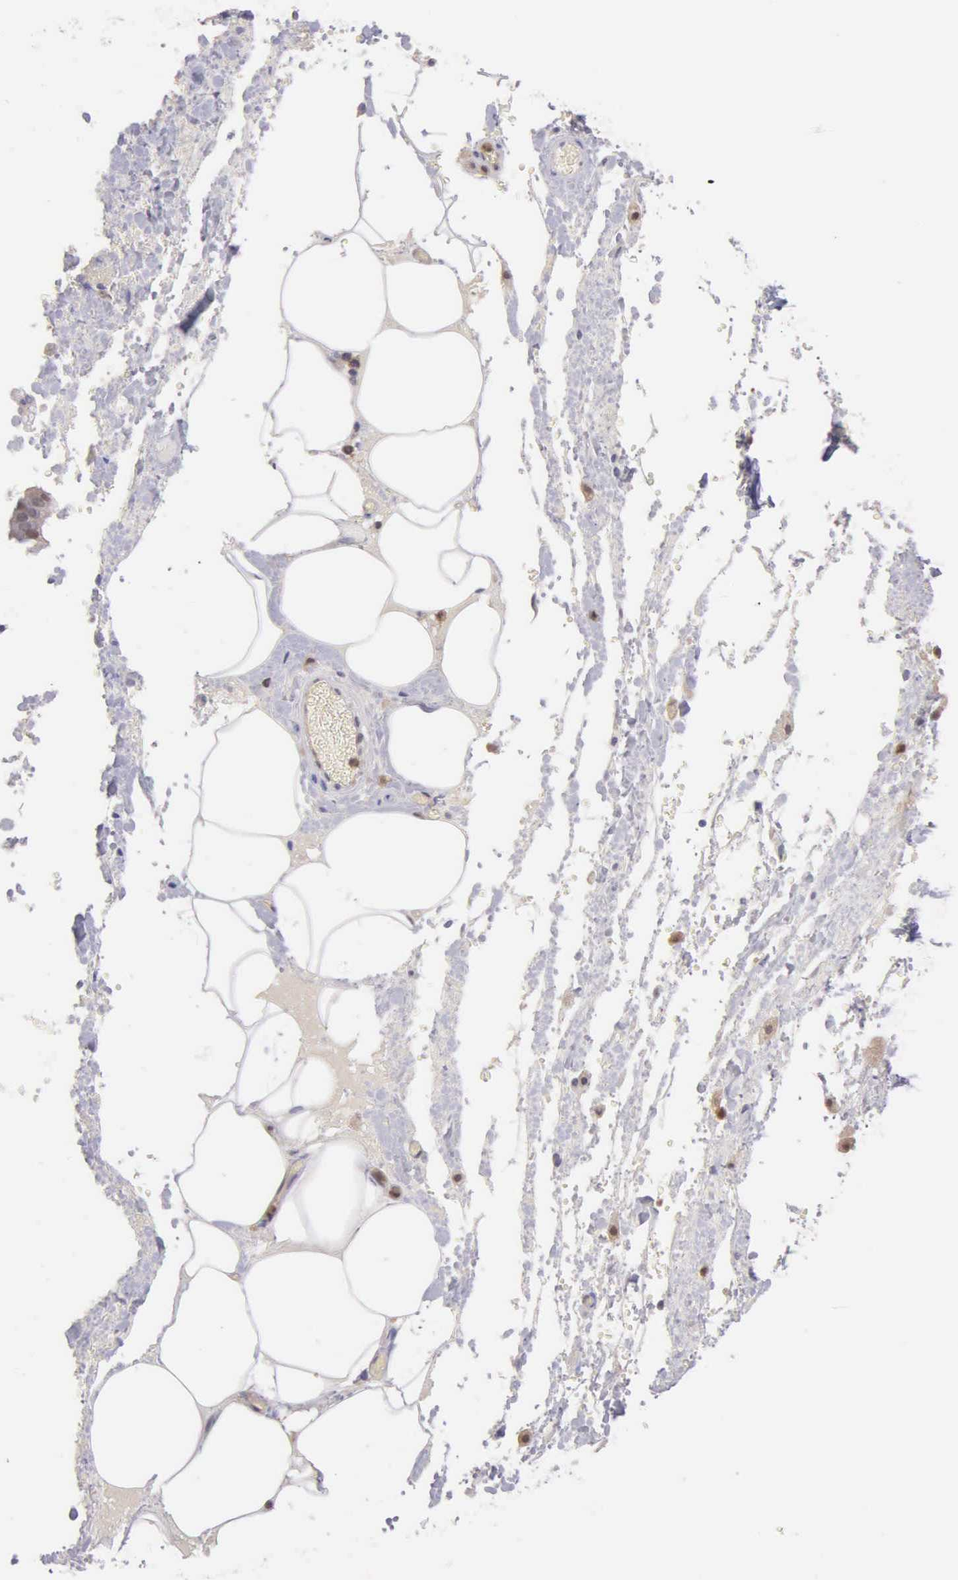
{"staining": {"intensity": "negative", "quantity": "none", "location": "none"}, "tissue": "smooth muscle", "cell_type": "Smooth muscle cells", "image_type": "normal", "snomed": [{"axis": "morphology", "description": "Normal tissue, NOS"}, {"axis": "topography", "description": "Uterus"}], "caption": "Photomicrograph shows no protein staining in smooth muscle cells of normal smooth muscle. (Stains: DAB immunohistochemistry (IHC) with hematoxylin counter stain, Microscopy: brightfield microscopy at high magnification).", "gene": "BID", "patient": {"sex": "female", "age": 56}}